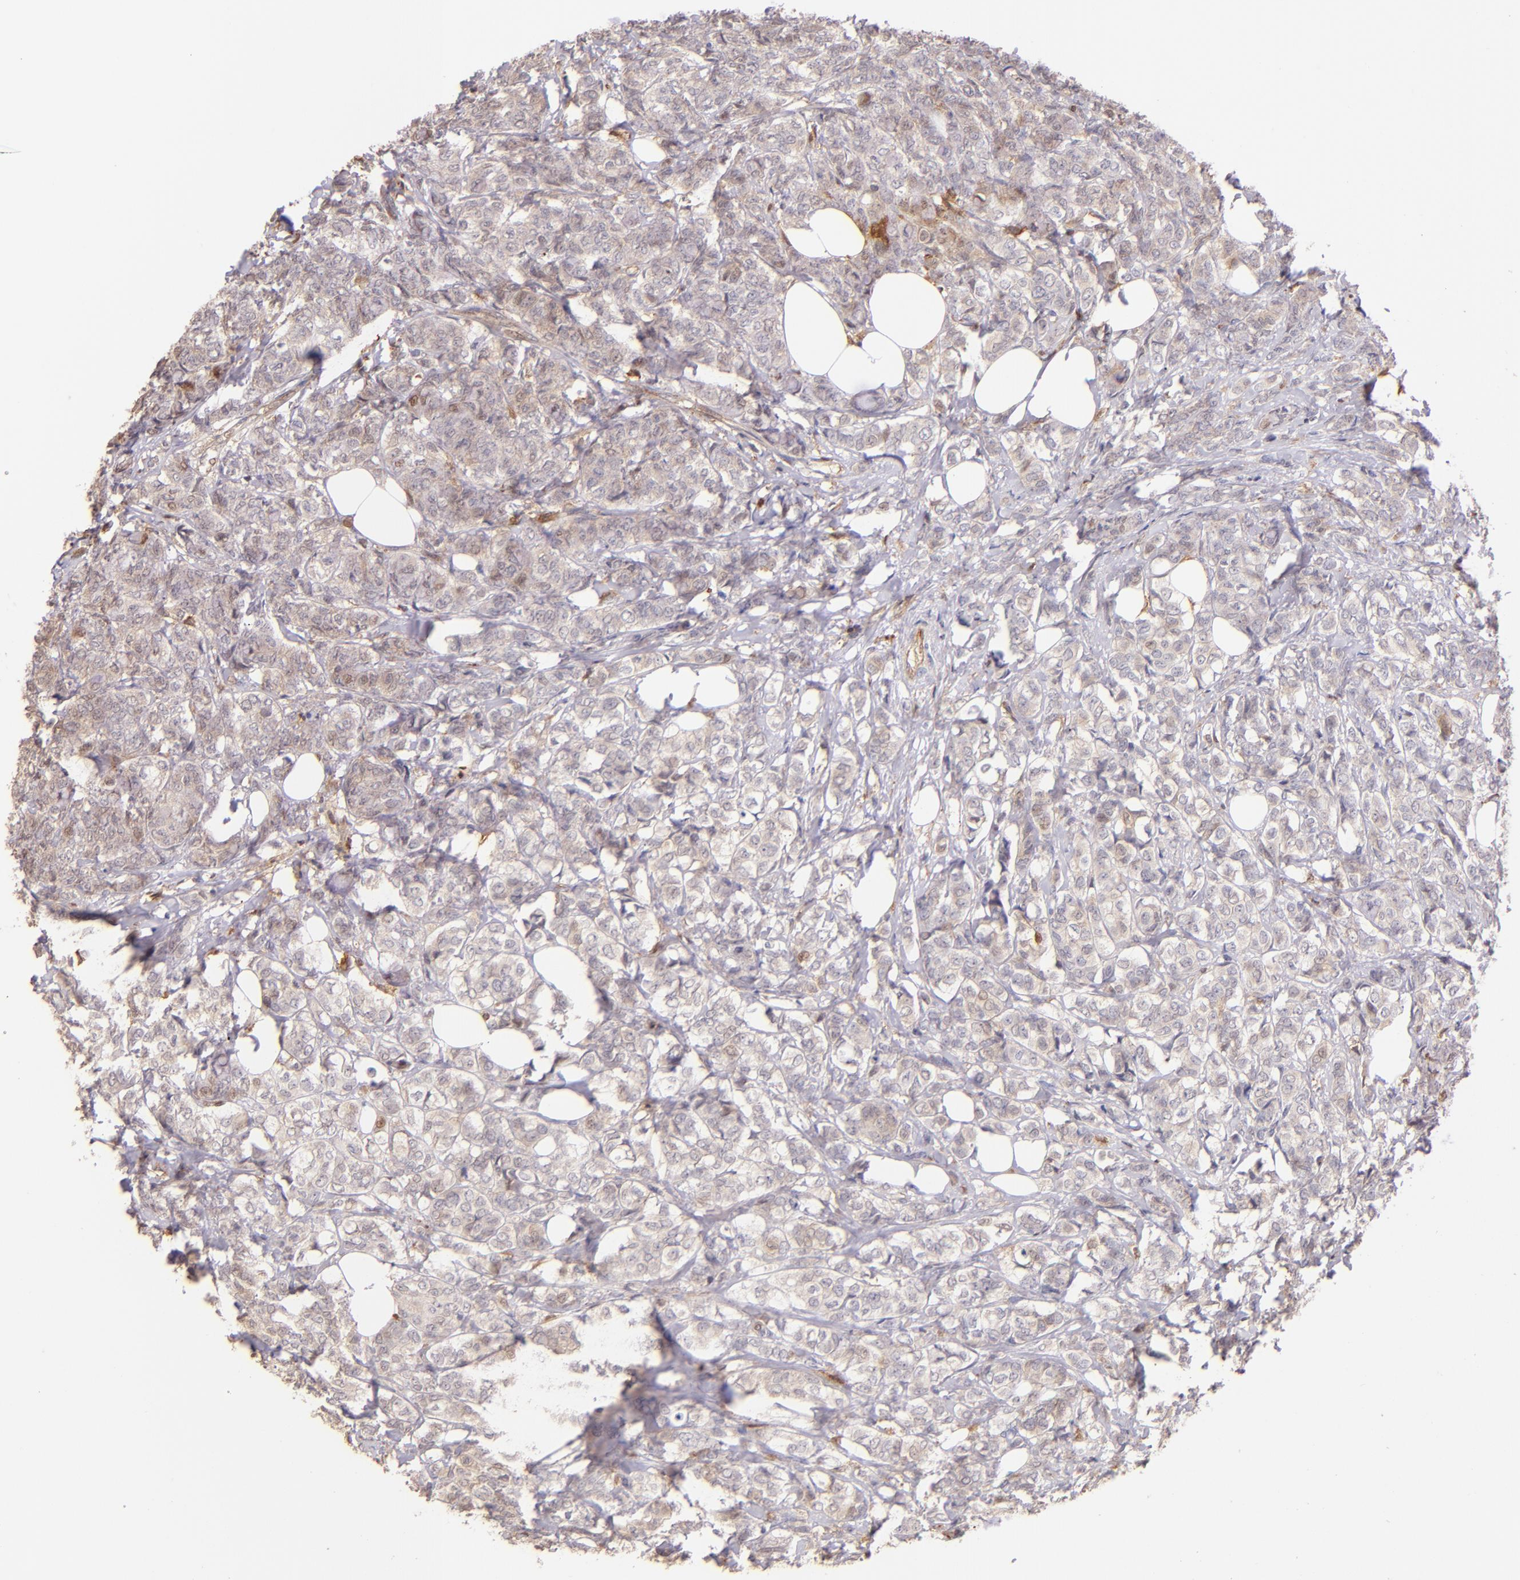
{"staining": {"intensity": "weak", "quantity": ">75%", "location": "cytoplasmic/membranous"}, "tissue": "breast cancer", "cell_type": "Tumor cells", "image_type": "cancer", "snomed": [{"axis": "morphology", "description": "Lobular carcinoma"}, {"axis": "topography", "description": "Breast"}], "caption": "Immunohistochemistry (IHC) image of neoplastic tissue: breast lobular carcinoma stained using immunohistochemistry shows low levels of weak protein expression localized specifically in the cytoplasmic/membranous of tumor cells, appearing as a cytoplasmic/membranous brown color.", "gene": "BTK", "patient": {"sex": "female", "age": 60}}